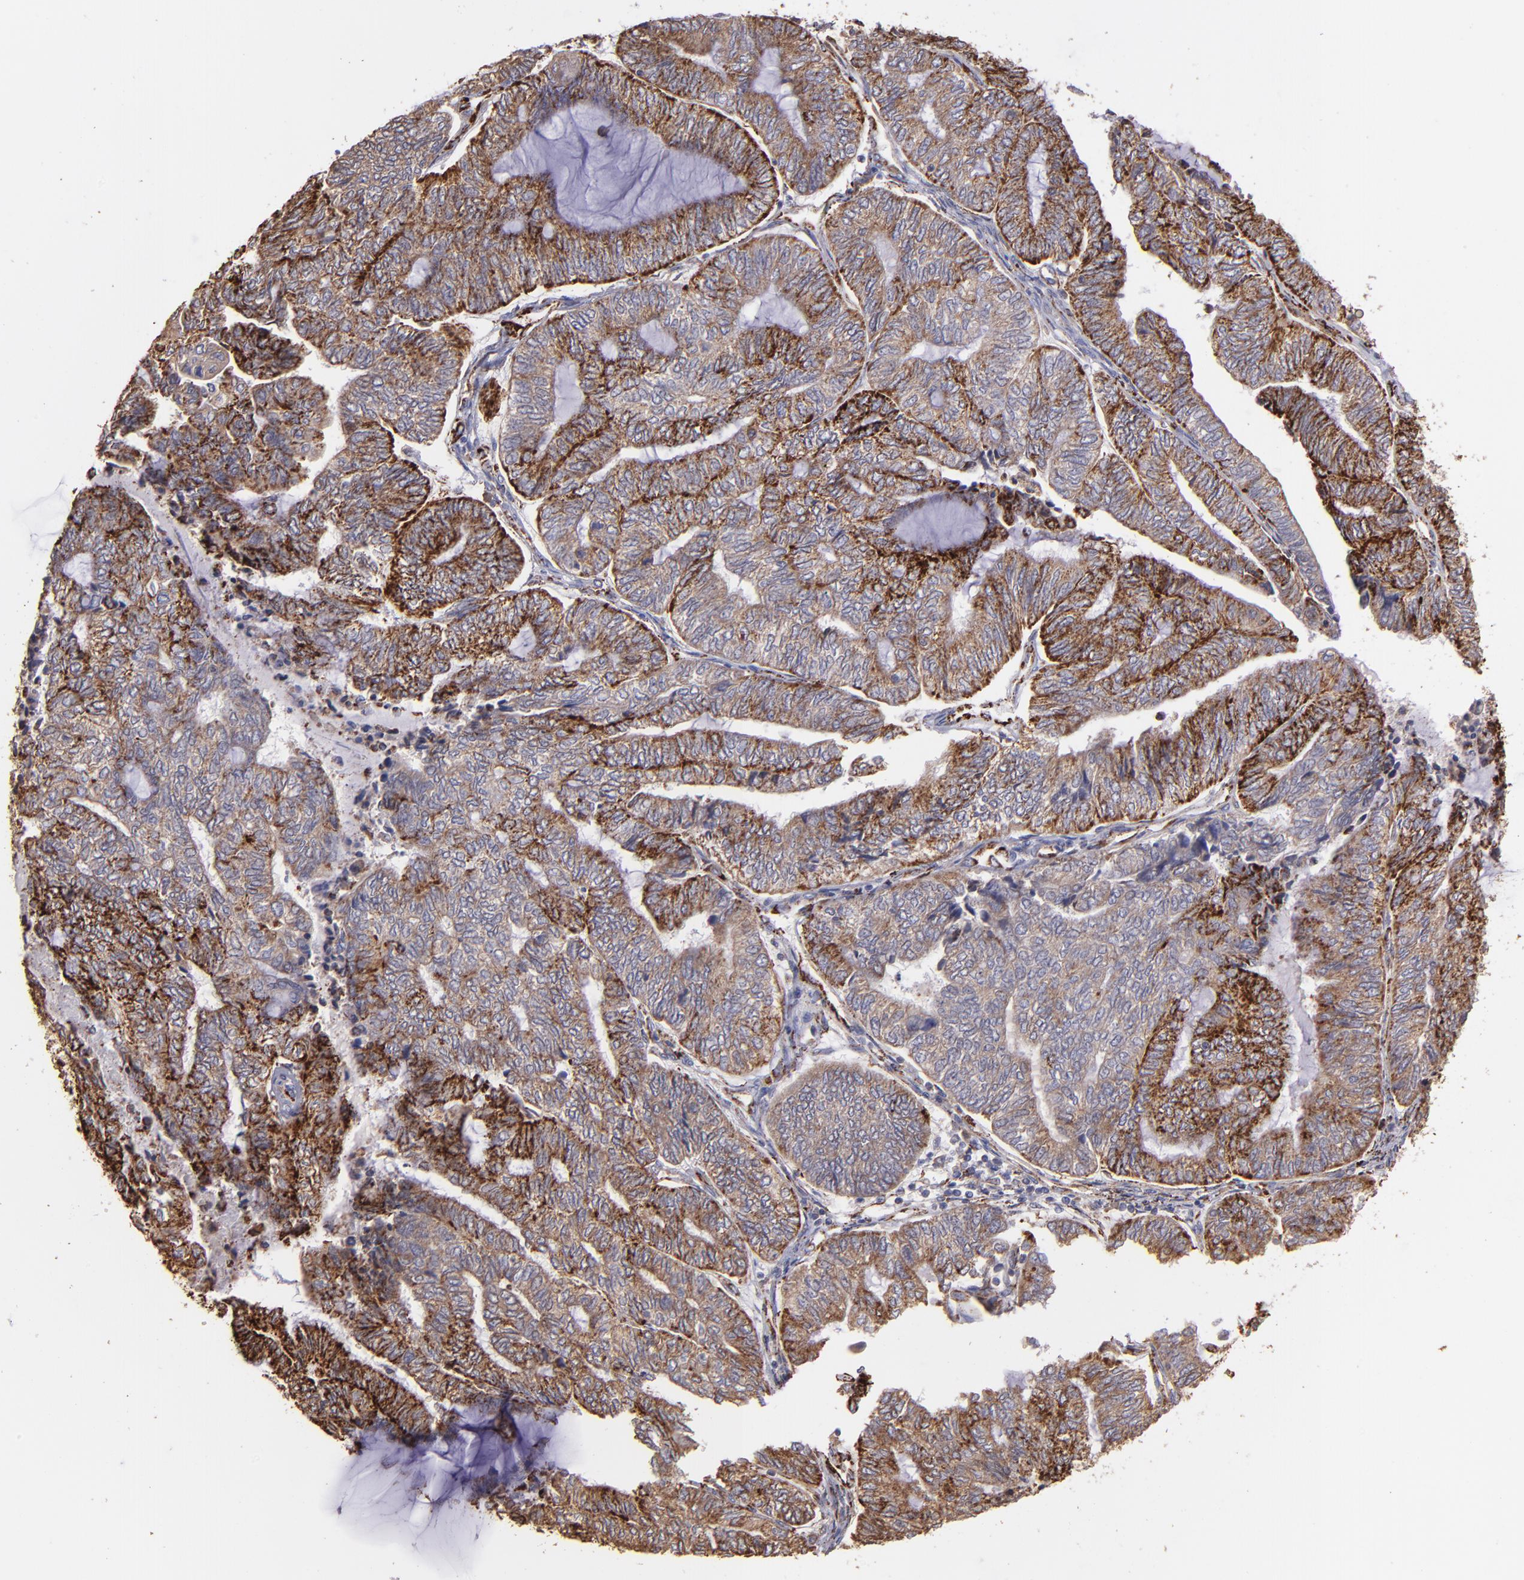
{"staining": {"intensity": "strong", "quantity": "25%-75%", "location": "cytoplasmic/membranous"}, "tissue": "endometrial cancer", "cell_type": "Tumor cells", "image_type": "cancer", "snomed": [{"axis": "morphology", "description": "Adenocarcinoma, NOS"}, {"axis": "topography", "description": "Uterus"}, {"axis": "topography", "description": "Endometrium"}], "caption": "Tumor cells show strong cytoplasmic/membranous expression in approximately 25%-75% of cells in endometrial cancer (adenocarcinoma).", "gene": "MAOB", "patient": {"sex": "female", "age": 70}}